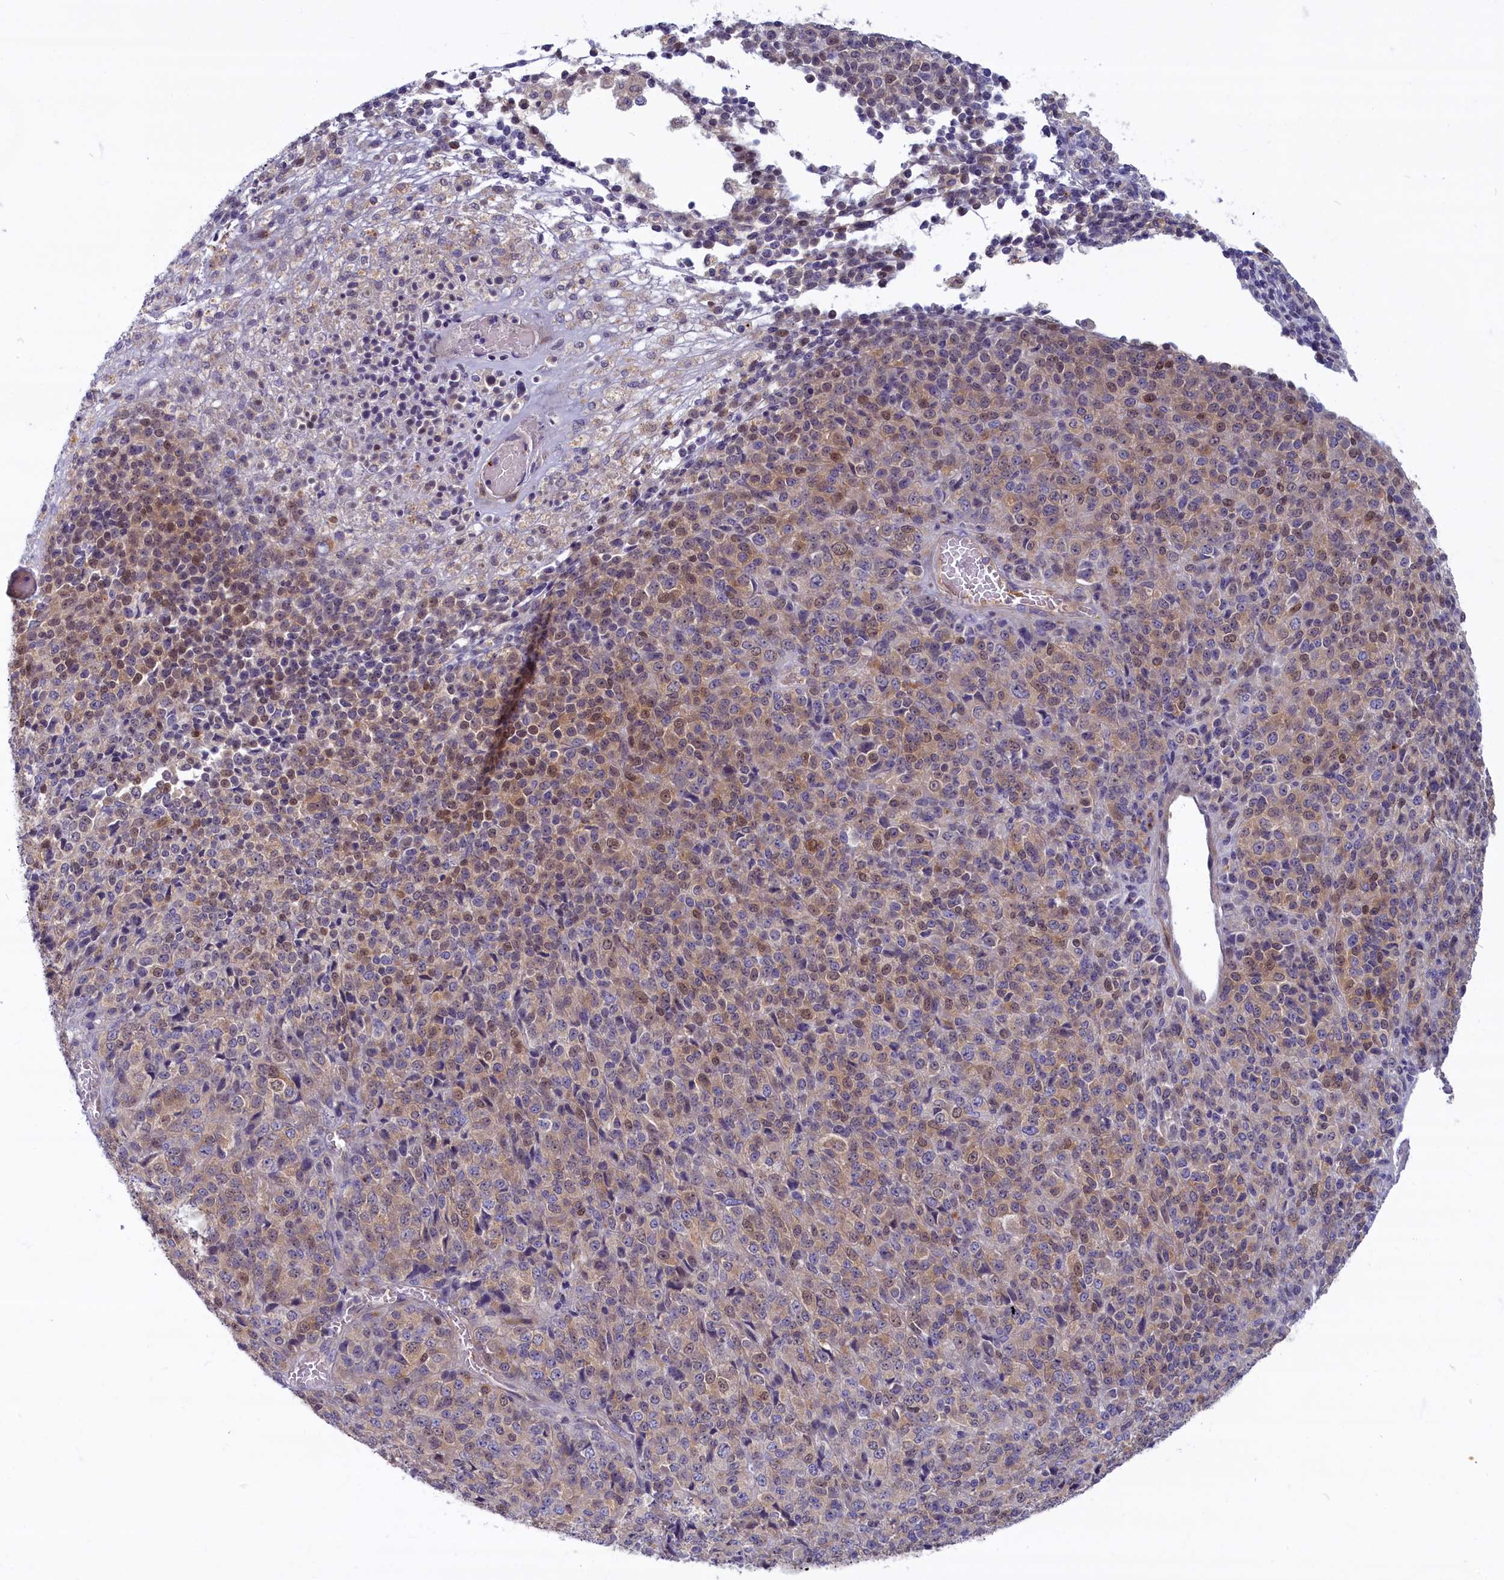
{"staining": {"intensity": "weak", "quantity": "25%-75%", "location": "cytoplasmic/membranous,nuclear"}, "tissue": "melanoma", "cell_type": "Tumor cells", "image_type": "cancer", "snomed": [{"axis": "morphology", "description": "Malignant melanoma, Metastatic site"}, {"axis": "topography", "description": "Brain"}], "caption": "Melanoma stained with a brown dye demonstrates weak cytoplasmic/membranous and nuclear positive positivity in about 25%-75% of tumor cells.", "gene": "FCSK", "patient": {"sex": "female", "age": 56}}